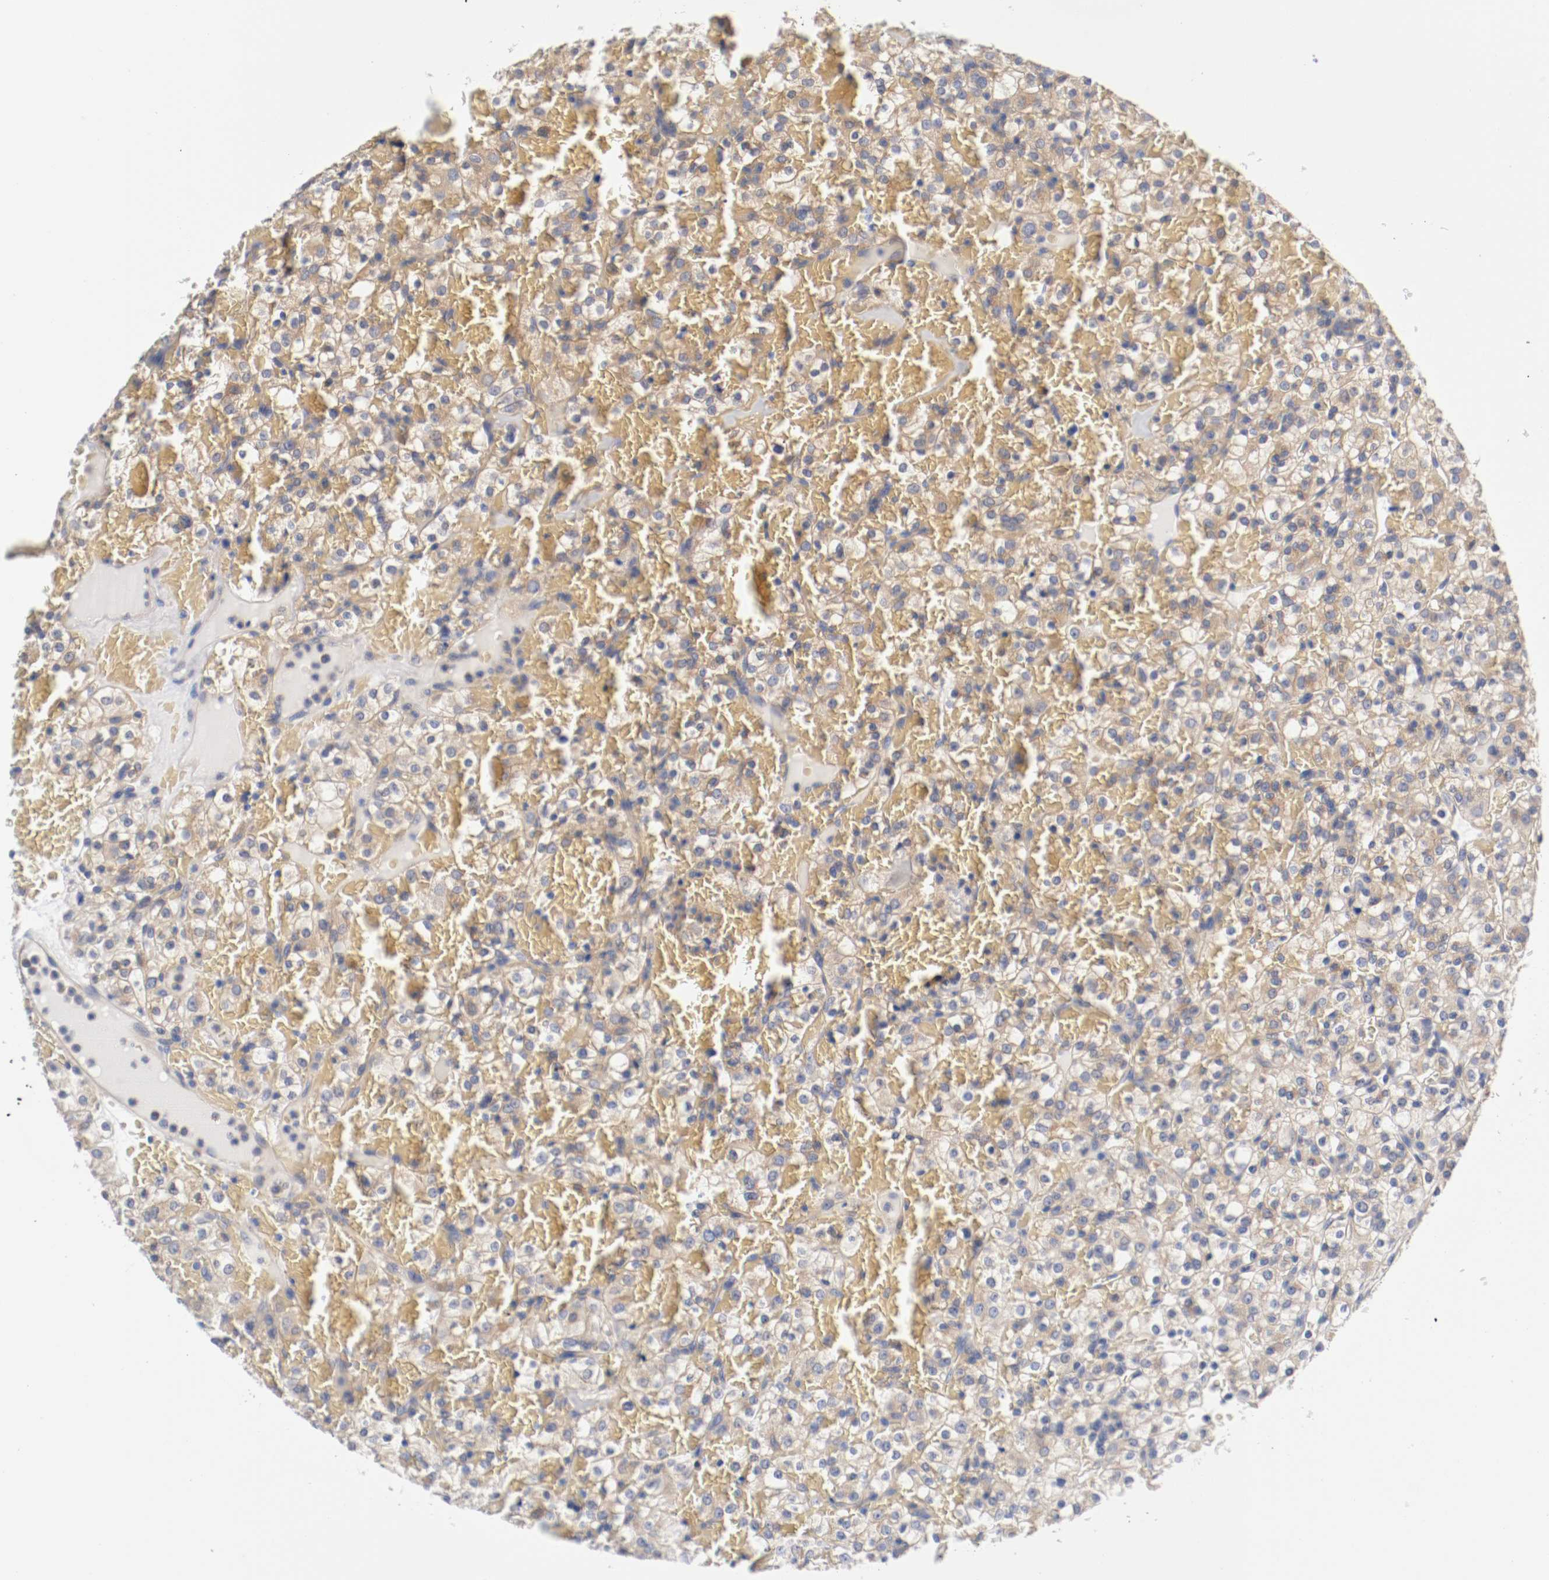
{"staining": {"intensity": "weak", "quantity": "25%-75%", "location": "cytoplasmic/membranous"}, "tissue": "renal cancer", "cell_type": "Tumor cells", "image_type": "cancer", "snomed": [{"axis": "morphology", "description": "Normal tissue, NOS"}, {"axis": "morphology", "description": "Adenocarcinoma, NOS"}, {"axis": "topography", "description": "Kidney"}], "caption": "Renal cancer (adenocarcinoma) stained for a protein exhibits weak cytoplasmic/membranous positivity in tumor cells. (Brightfield microscopy of DAB IHC at high magnification).", "gene": "HGS", "patient": {"sex": "female", "age": 72}}